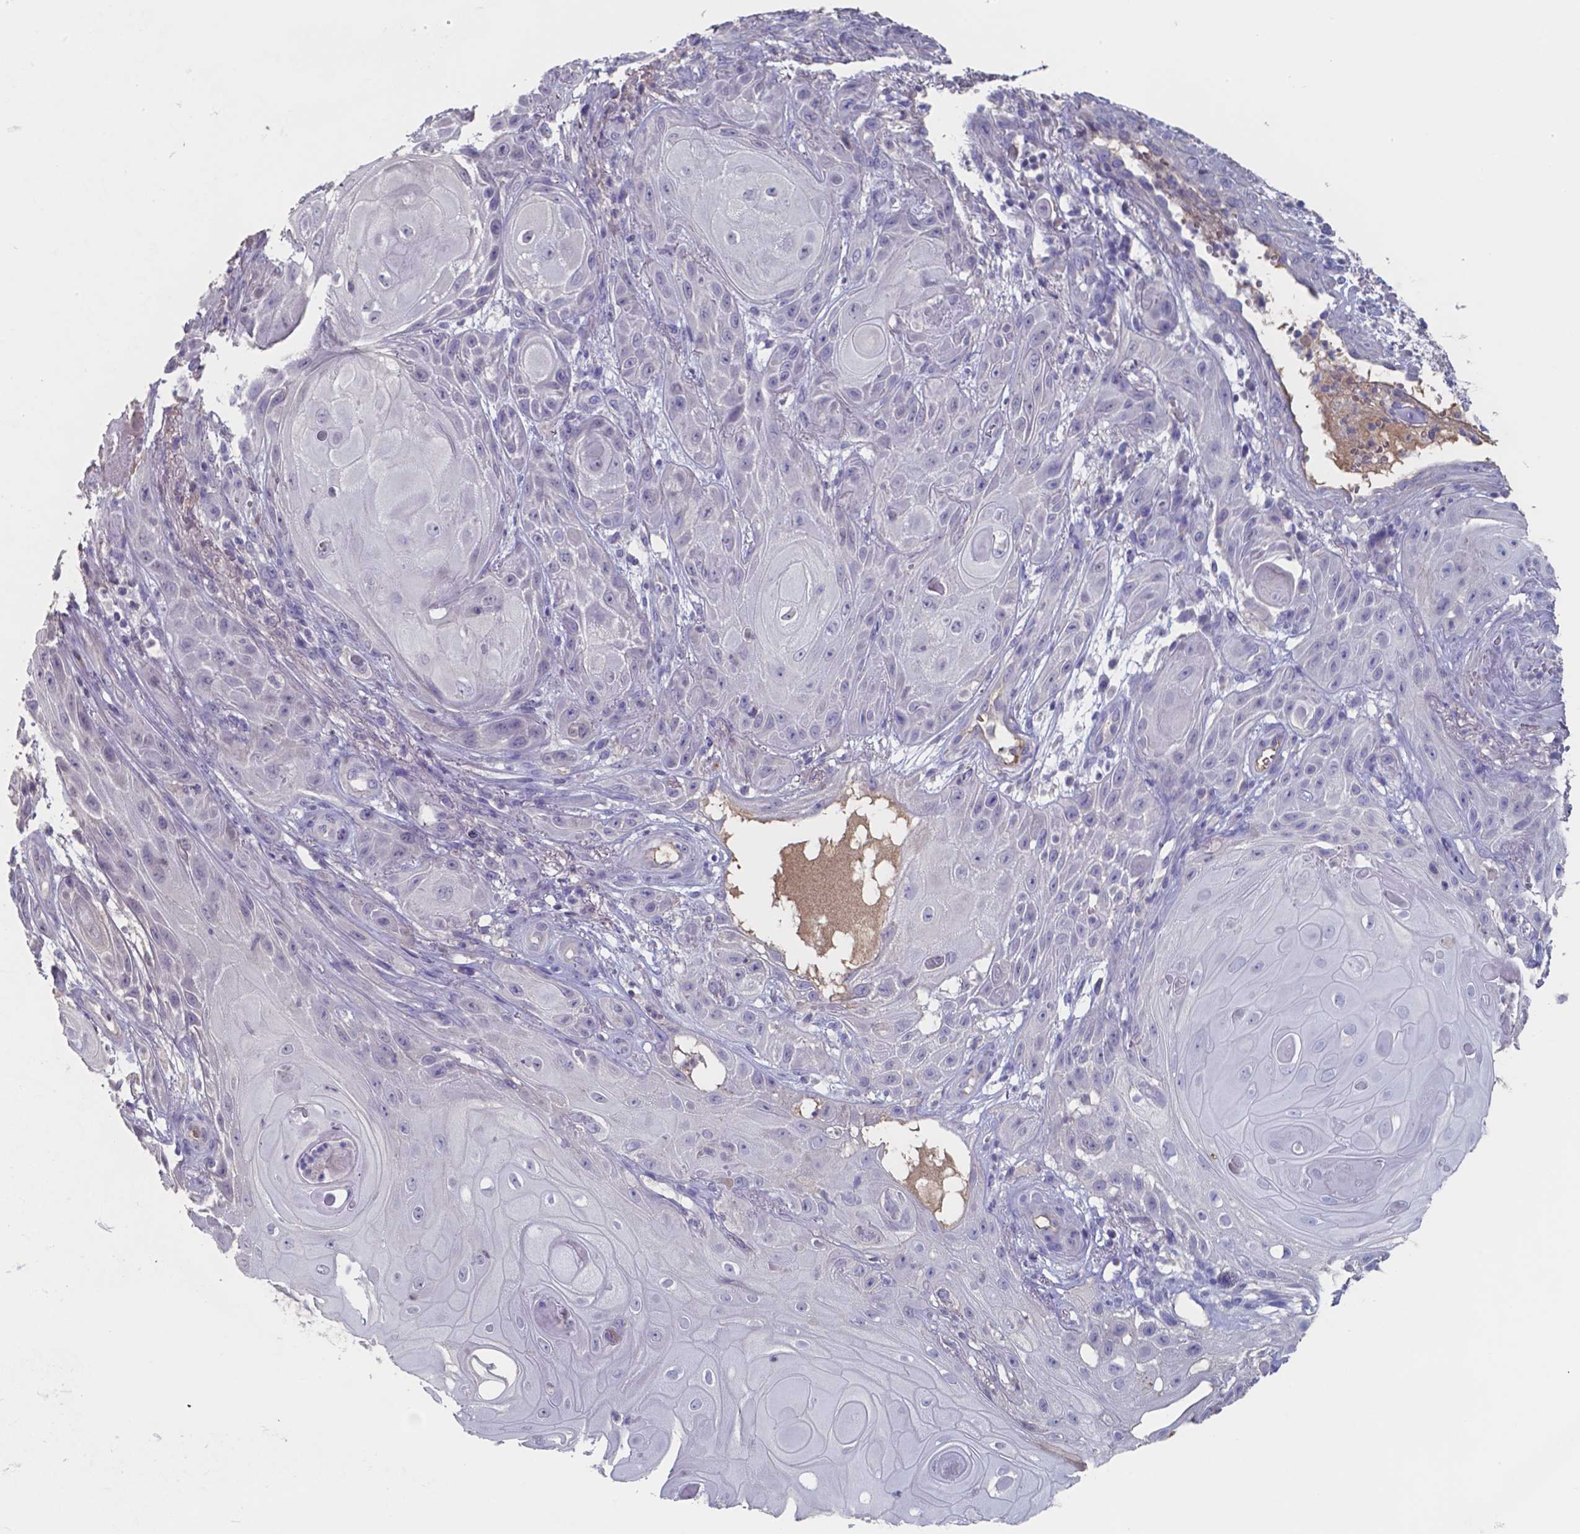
{"staining": {"intensity": "negative", "quantity": "none", "location": "none"}, "tissue": "skin cancer", "cell_type": "Tumor cells", "image_type": "cancer", "snomed": [{"axis": "morphology", "description": "Squamous cell carcinoma, NOS"}, {"axis": "topography", "description": "Skin"}], "caption": "There is no significant positivity in tumor cells of squamous cell carcinoma (skin).", "gene": "BTBD17", "patient": {"sex": "male", "age": 62}}